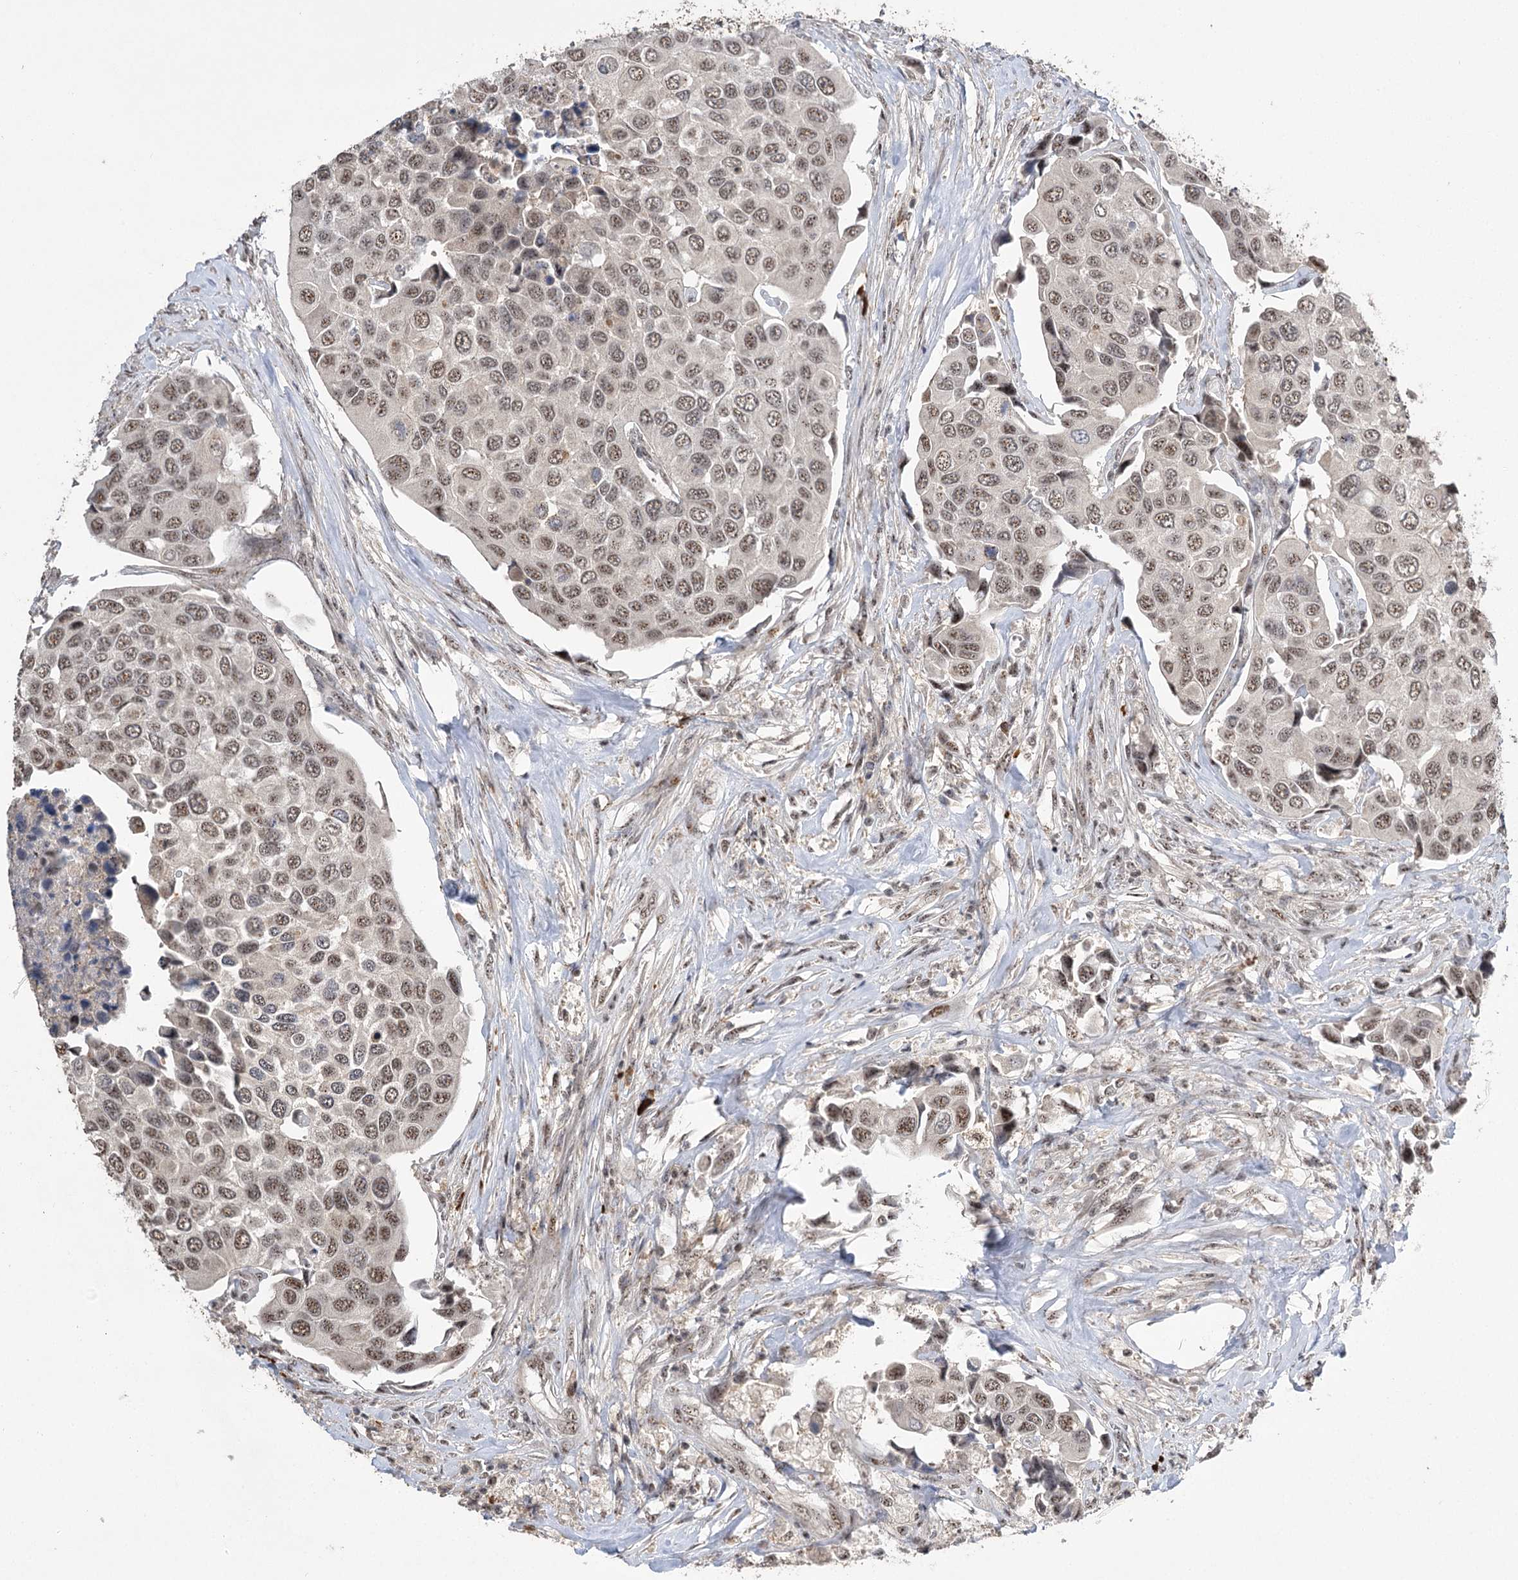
{"staining": {"intensity": "weak", "quantity": ">75%", "location": "nuclear"}, "tissue": "urothelial cancer", "cell_type": "Tumor cells", "image_type": "cancer", "snomed": [{"axis": "morphology", "description": "Urothelial carcinoma, High grade"}, {"axis": "topography", "description": "Urinary bladder"}], "caption": "Brown immunohistochemical staining in urothelial cancer exhibits weak nuclear expression in approximately >75% of tumor cells. (Stains: DAB (3,3'-diaminobenzidine) in brown, nuclei in blue, Microscopy: brightfield microscopy at high magnification).", "gene": "PYROXD1", "patient": {"sex": "male", "age": 74}}